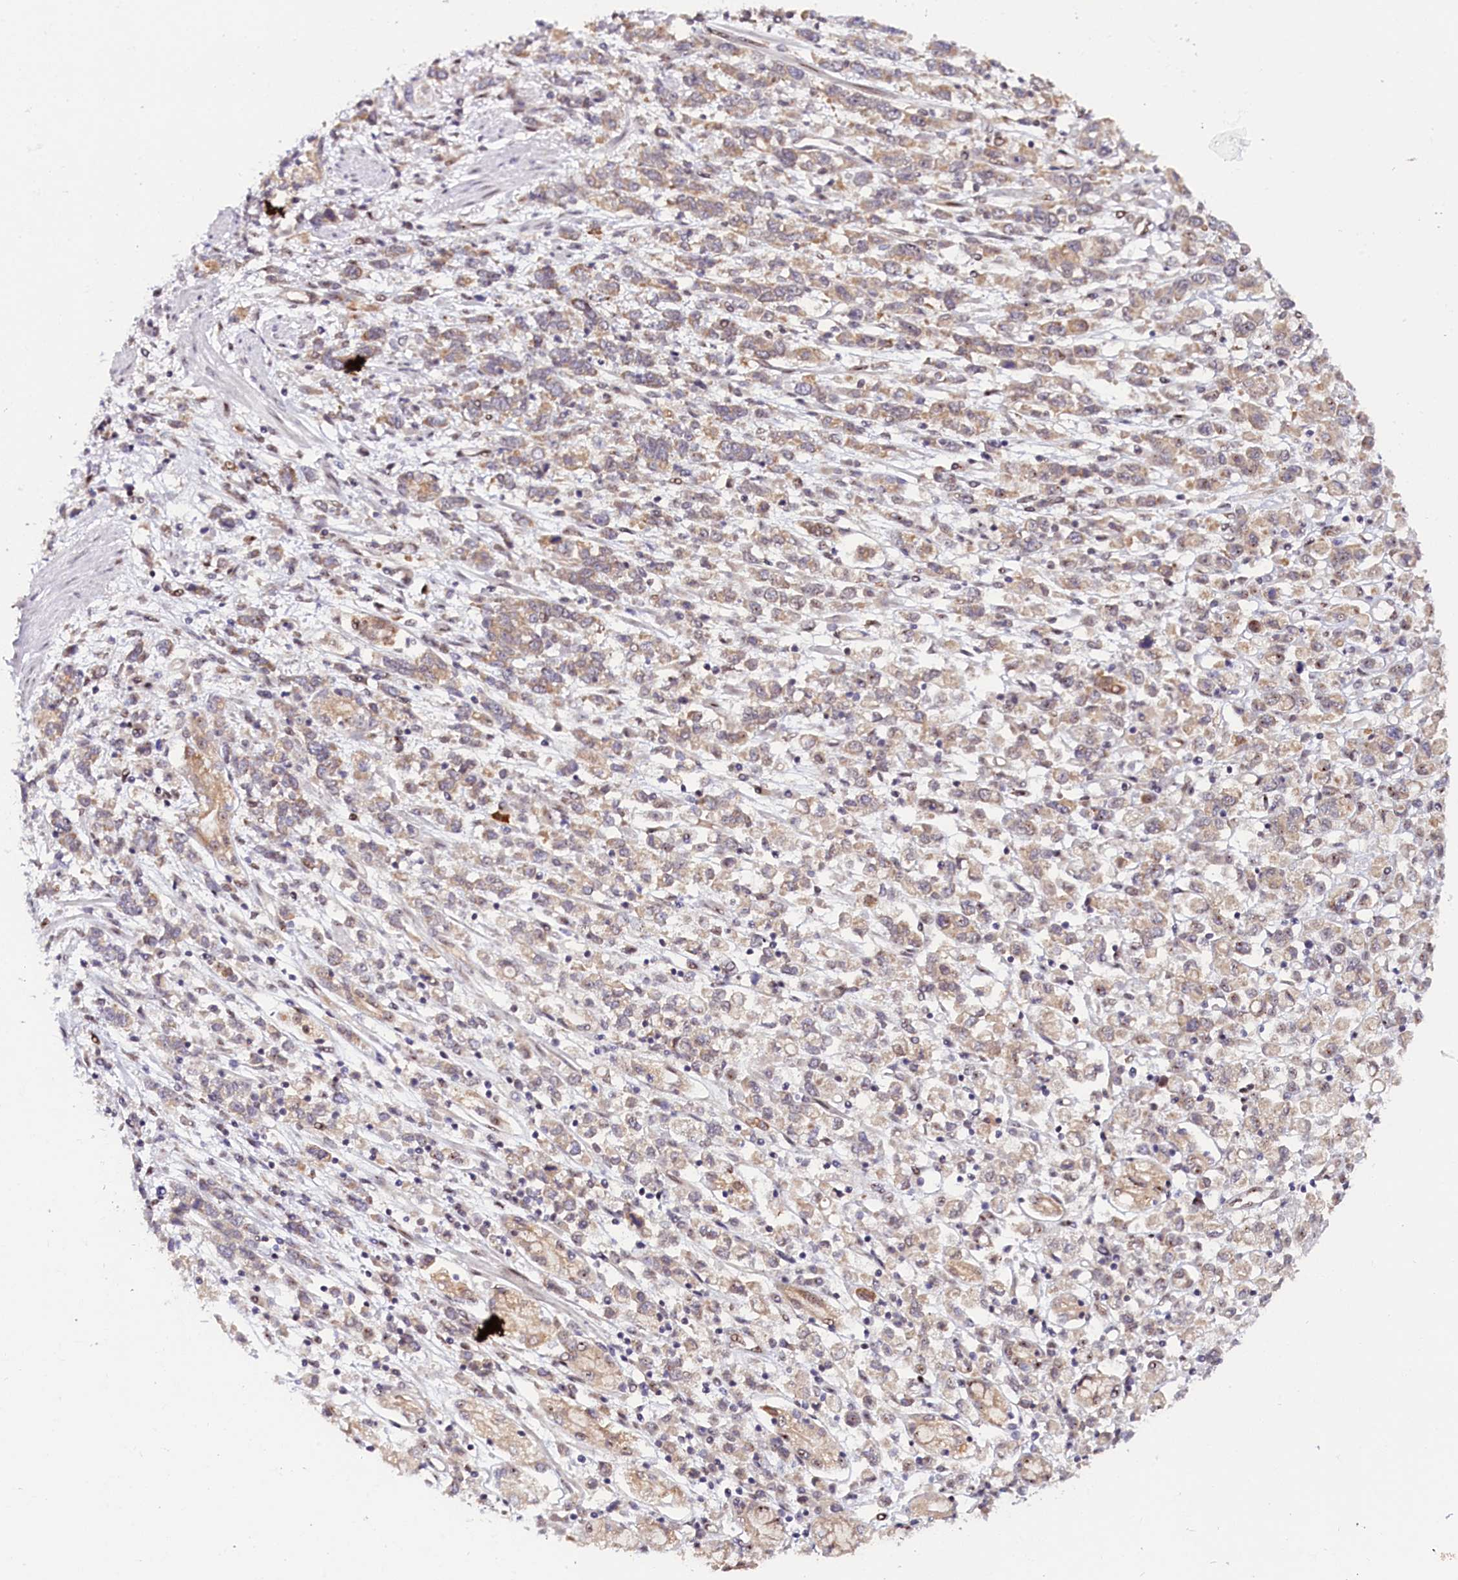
{"staining": {"intensity": "weak", "quantity": "25%-75%", "location": "cytoplasmic/membranous"}, "tissue": "stomach cancer", "cell_type": "Tumor cells", "image_type": "cancer", "snomed": [{"axis": "morphology", "description": "Adenocarcinoma, NOS"}, {"axis": "topography", "description": "Stomach"}], "caption": "Weak cytoplasmic/membranous protein positivity is appreciated in about 25%-75% of tumor cells in adenocarcinoma (stomach).", "gene": "ANKRD24", "patient": {"sex": "female", "age": 76}}